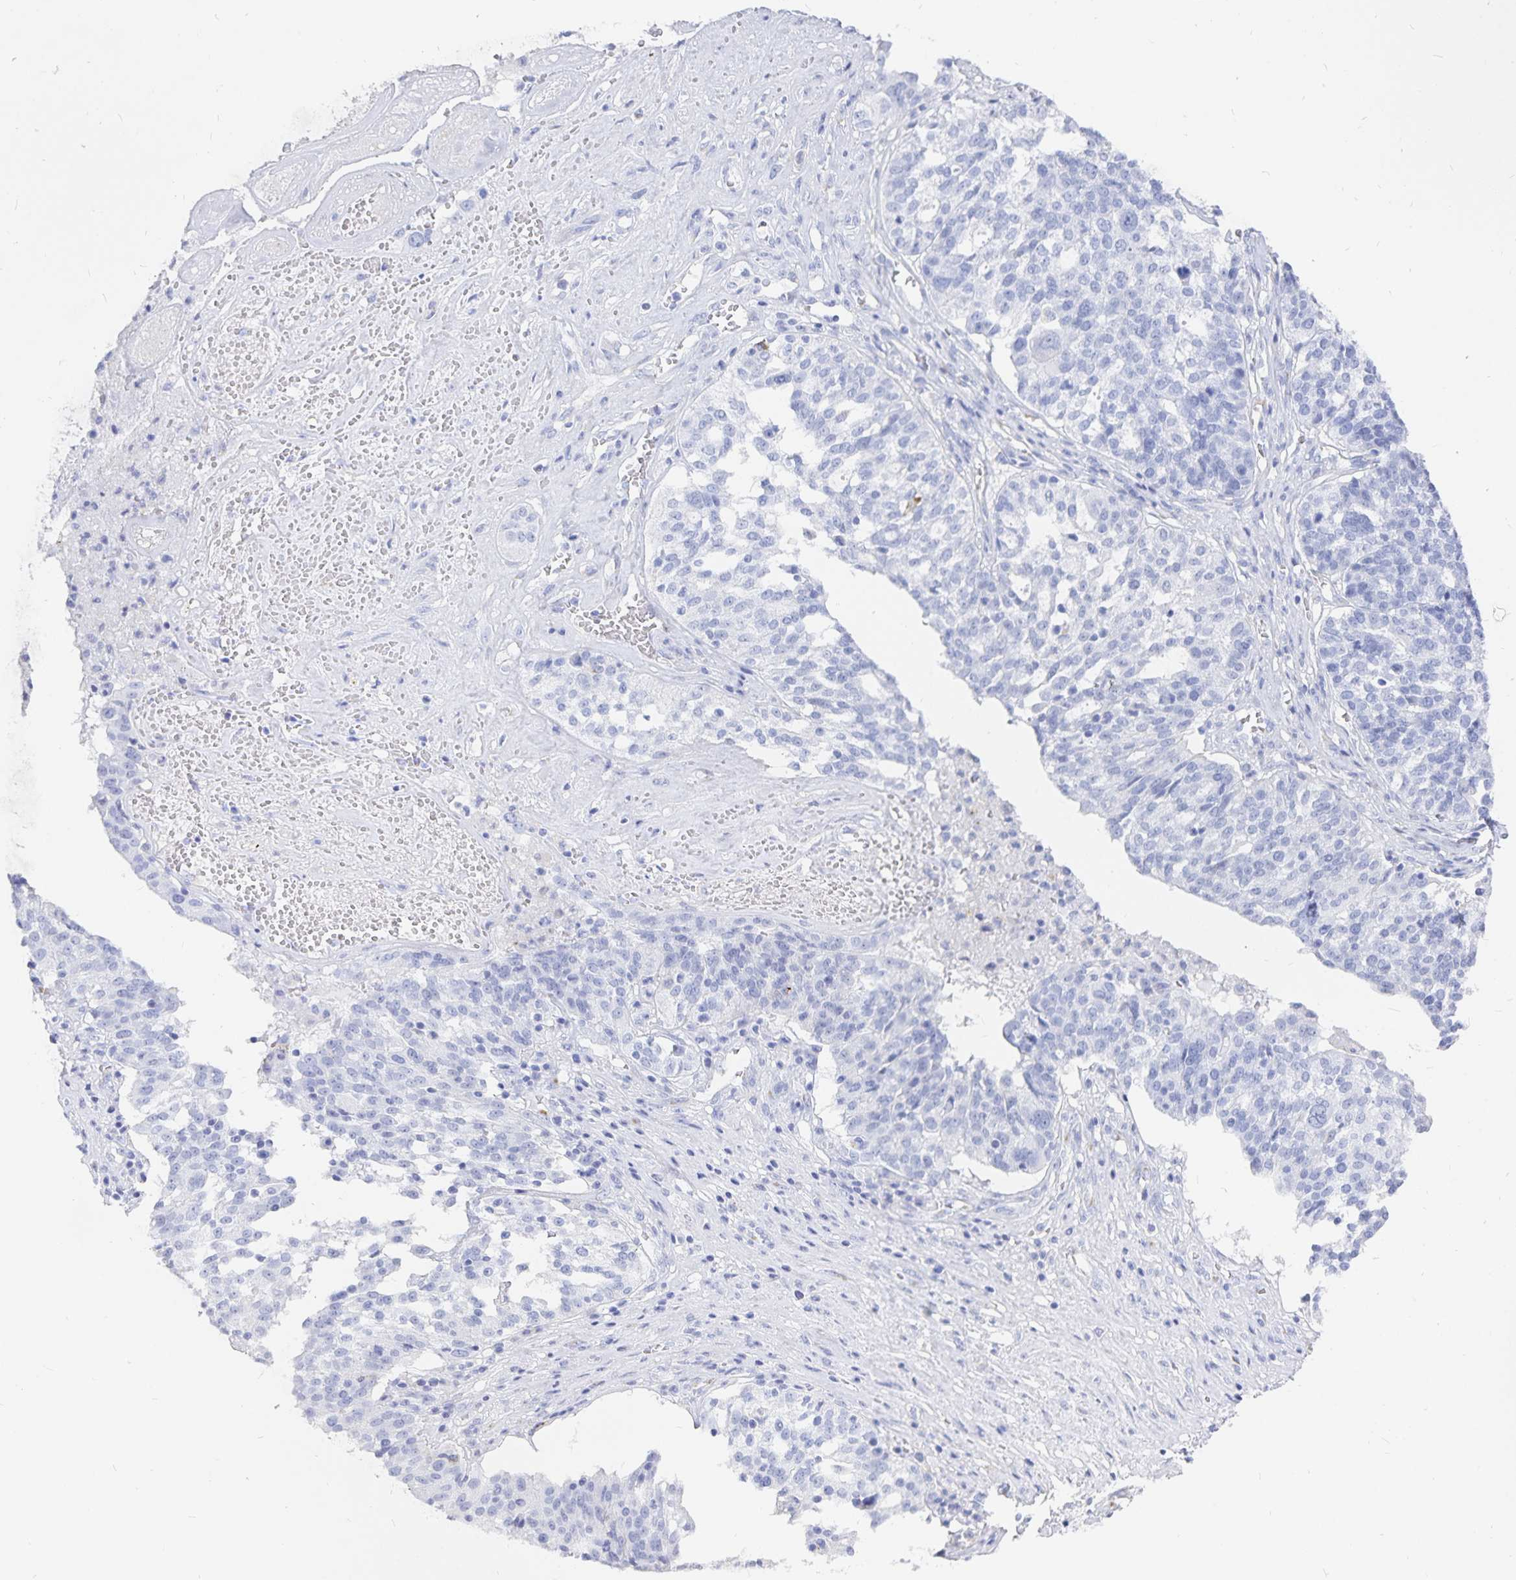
{"staining": {"intensity": "negative", "quantity": "none", "location": "none"}, "tissue": "ovarian cancer", "cell_type": "Tumor cells", "image_type": "cancer", "snomed": [{"axis": "morphology", "description": "Cystadenocarcinoma, serous, NOS"}, {"axis": "topography", "description": "Ovary"}], "caption": "IHC image of ovarian serous cystadenocarcinoma stained for a protein (brown), which shows no expression in tumor cells. Brightfield microscopy of immunohistochemistry stained with DAB (brown) and hematoxylin (blue), captured at high magnification.", "gene": "INSL5", "patient": {"sex": "female", "age": 59}}